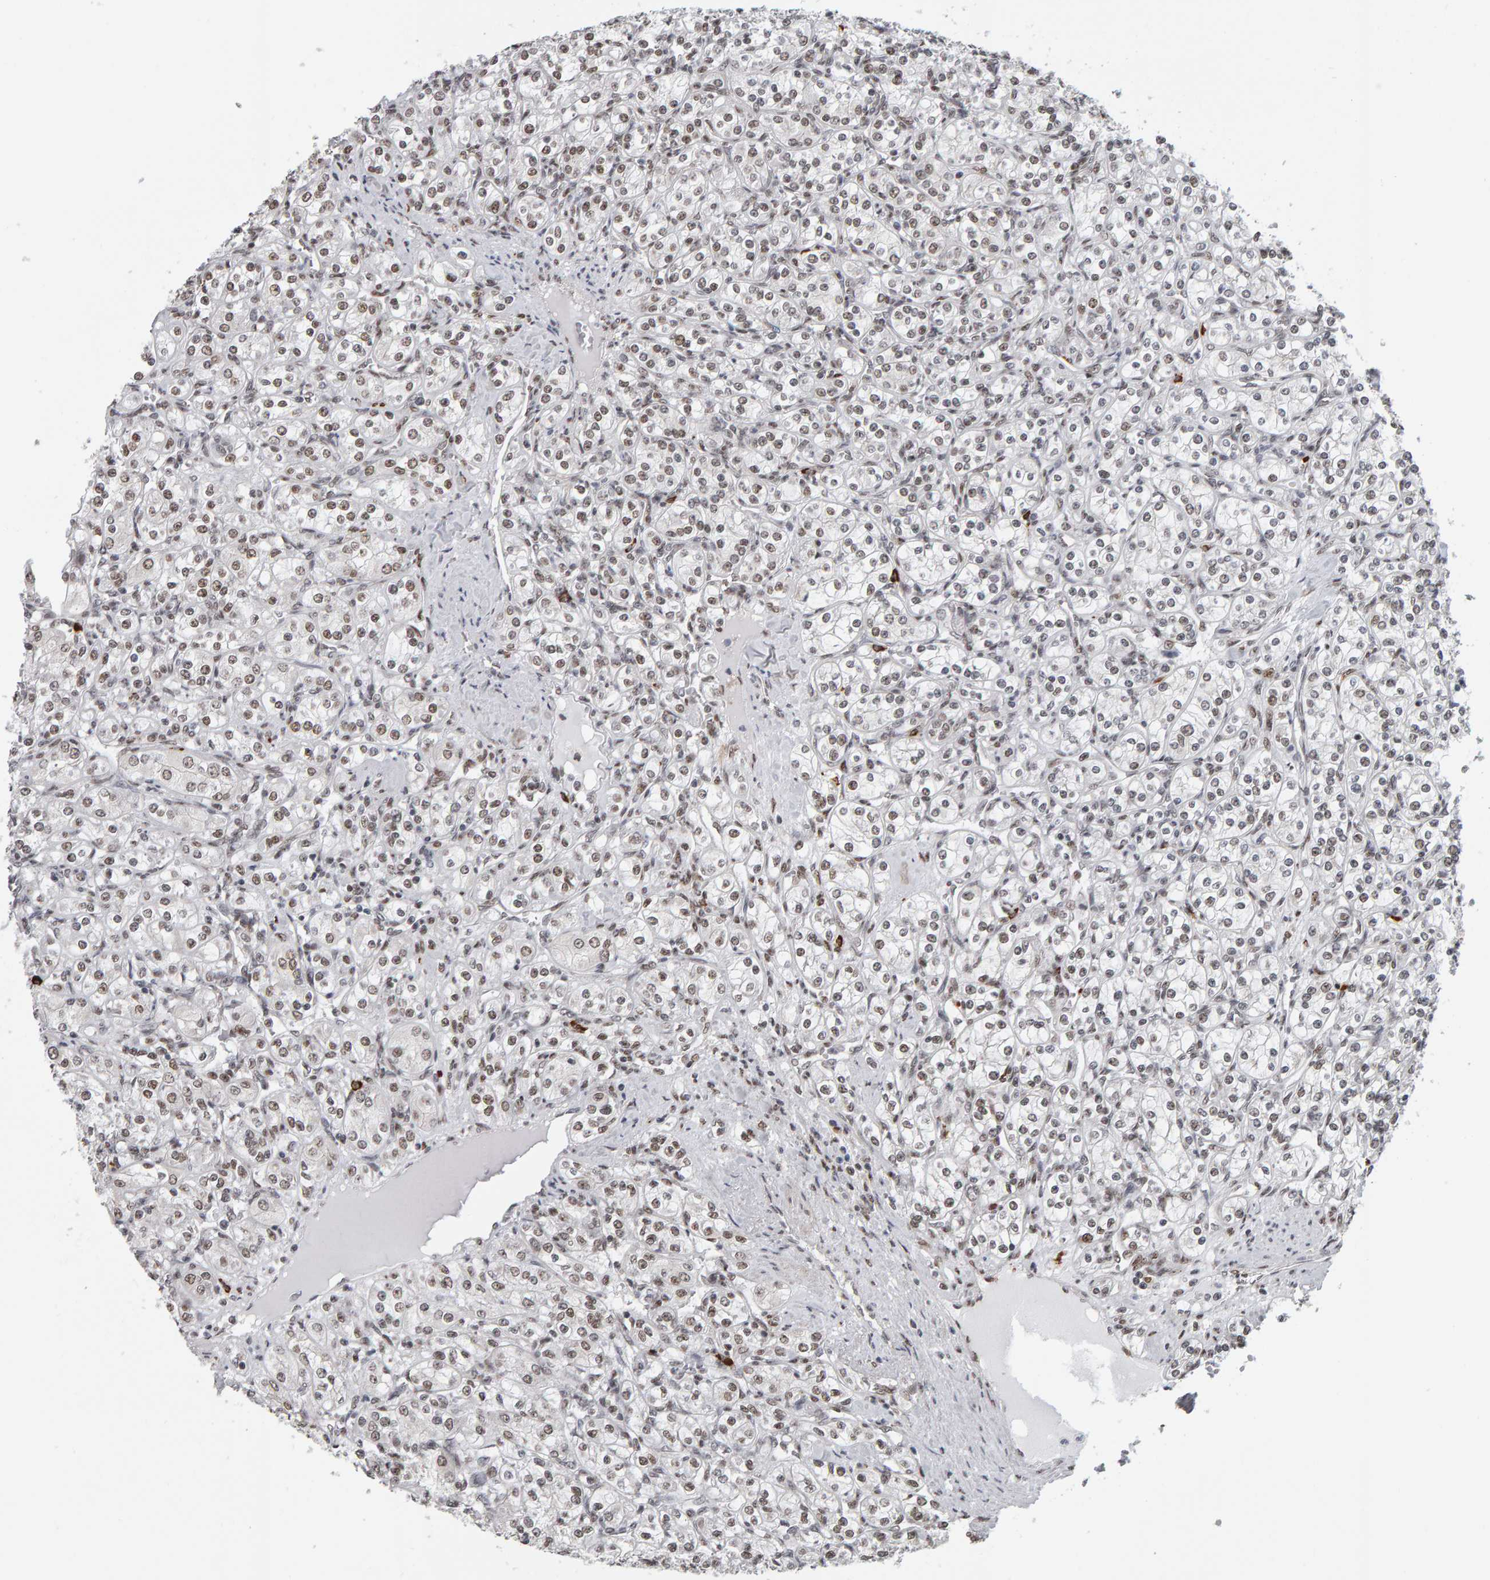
{"staining": {"intensity": "moderate", "quantity": "25%-75%", "location": "nuclear"}, "tissue": "renal cancer", "cell_type": "Tumor cells", "image_type": "cancer", "snomed": [{"axis": "morphology", "description": "Adenocarcinoma, NOS"}, {"axis": "topography", "description": "Kidney"}], "caption": "Protein staining reveals moderate nuclear staining in approximately 25%-75% of tumor cells in renal cancer (adenocarcinoma).", "gene": "ATF7IP", "patient": {"sex": "male", "age": 77}}